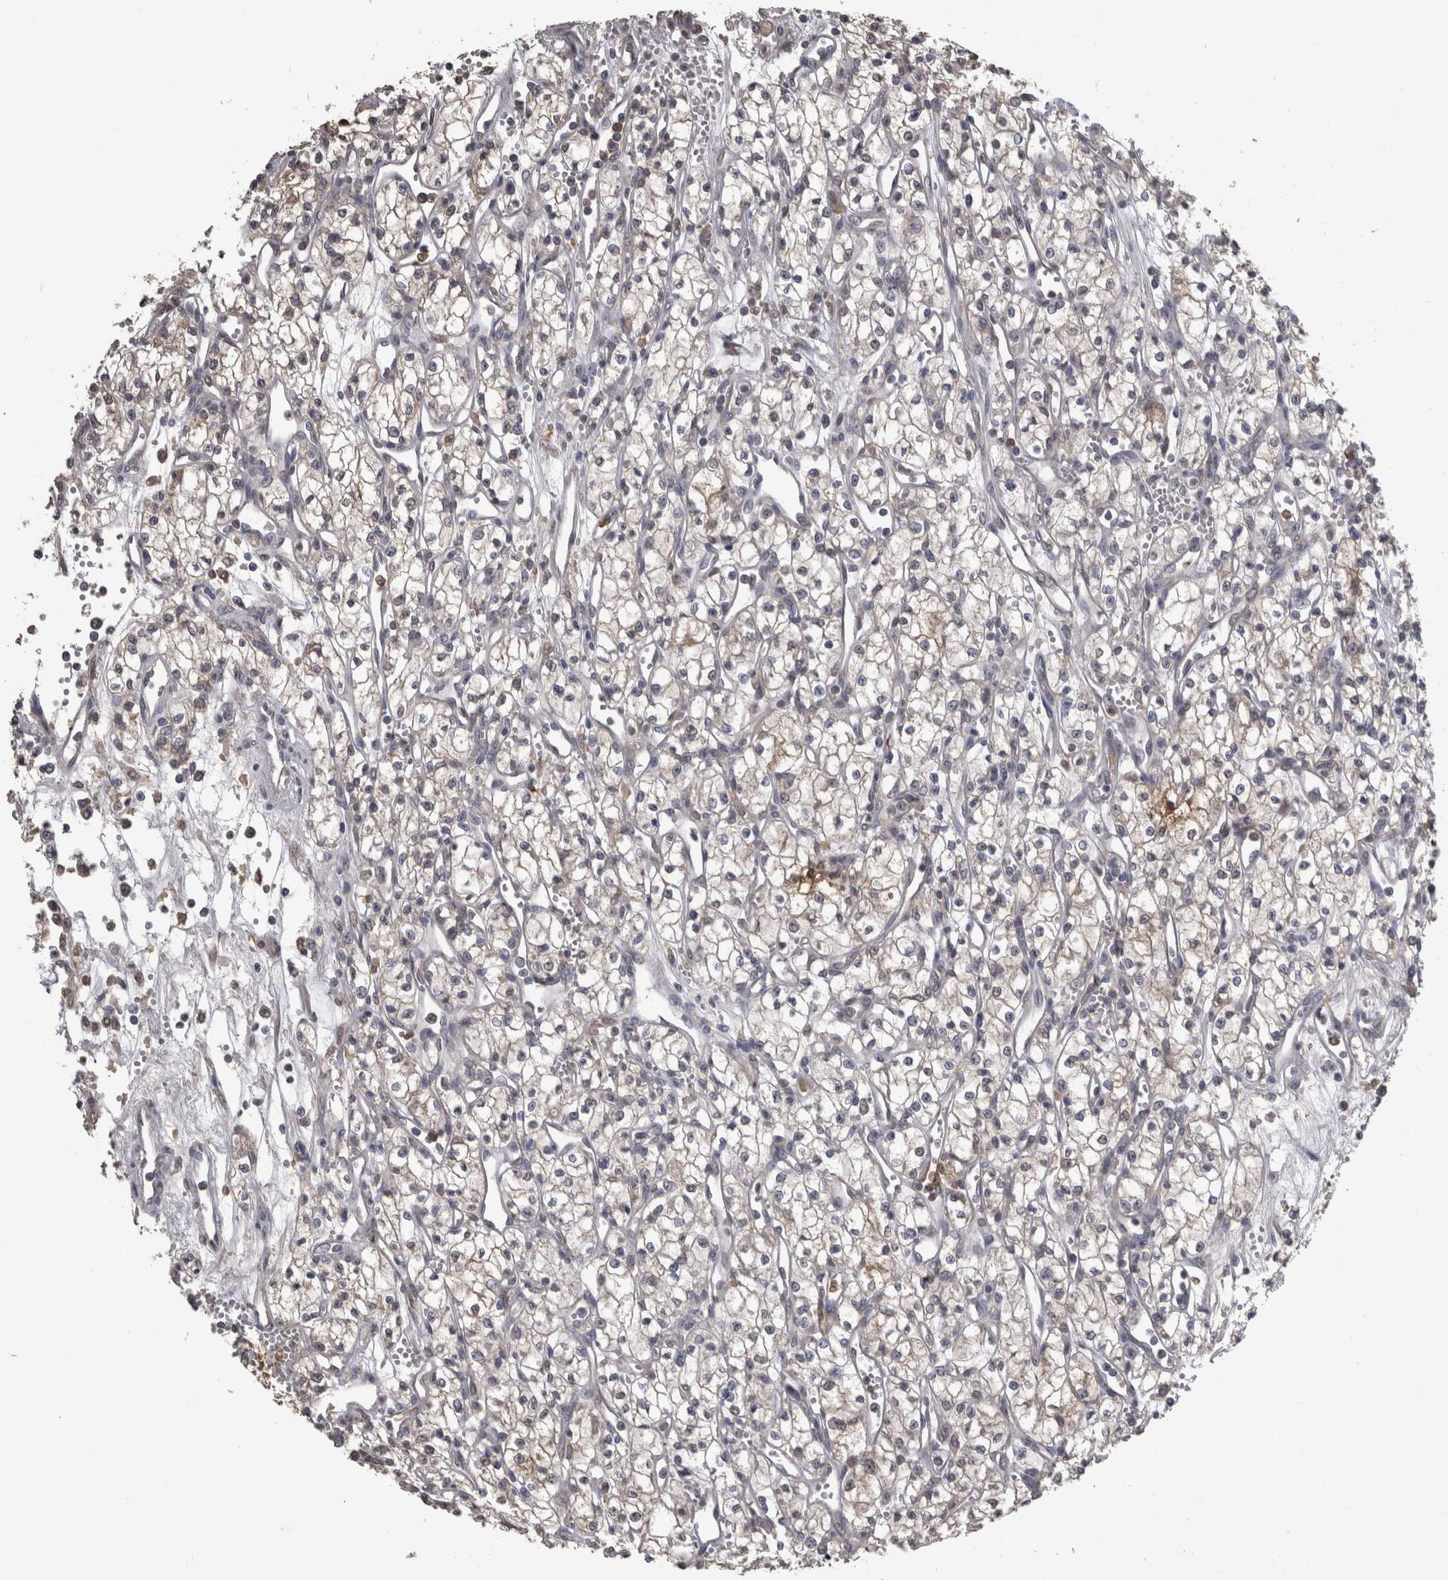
{"staining": {"intensity": "weak", "quantity": "<25%", "location": "cytoplasmic/membranous"}, "tissue": "renal cancer", "cell_type": "Tumor cells", "image_type": "cancer", "snomed": [{"axis": "morphology", "description": "Adenocarcinoma, NOS"}, {"axis": "topography", "description": "Kidney"}], "caption": "This image is of renal cancer (adenocarcinoma) stained with immunohistochemistry (IHC) to label a protein in brown with the nuclei are counter-stained blue. There is no staining in tumor cells. Brightfield microscopy of immunohistochemistry (IHC) stained with DAB (3,3'-diaminobenzidine) (brown) and hematoxylin (blue), captured at high magnification.", "gene": "PIK3AP1", "patient": {"sex": "male", "age": 59}}